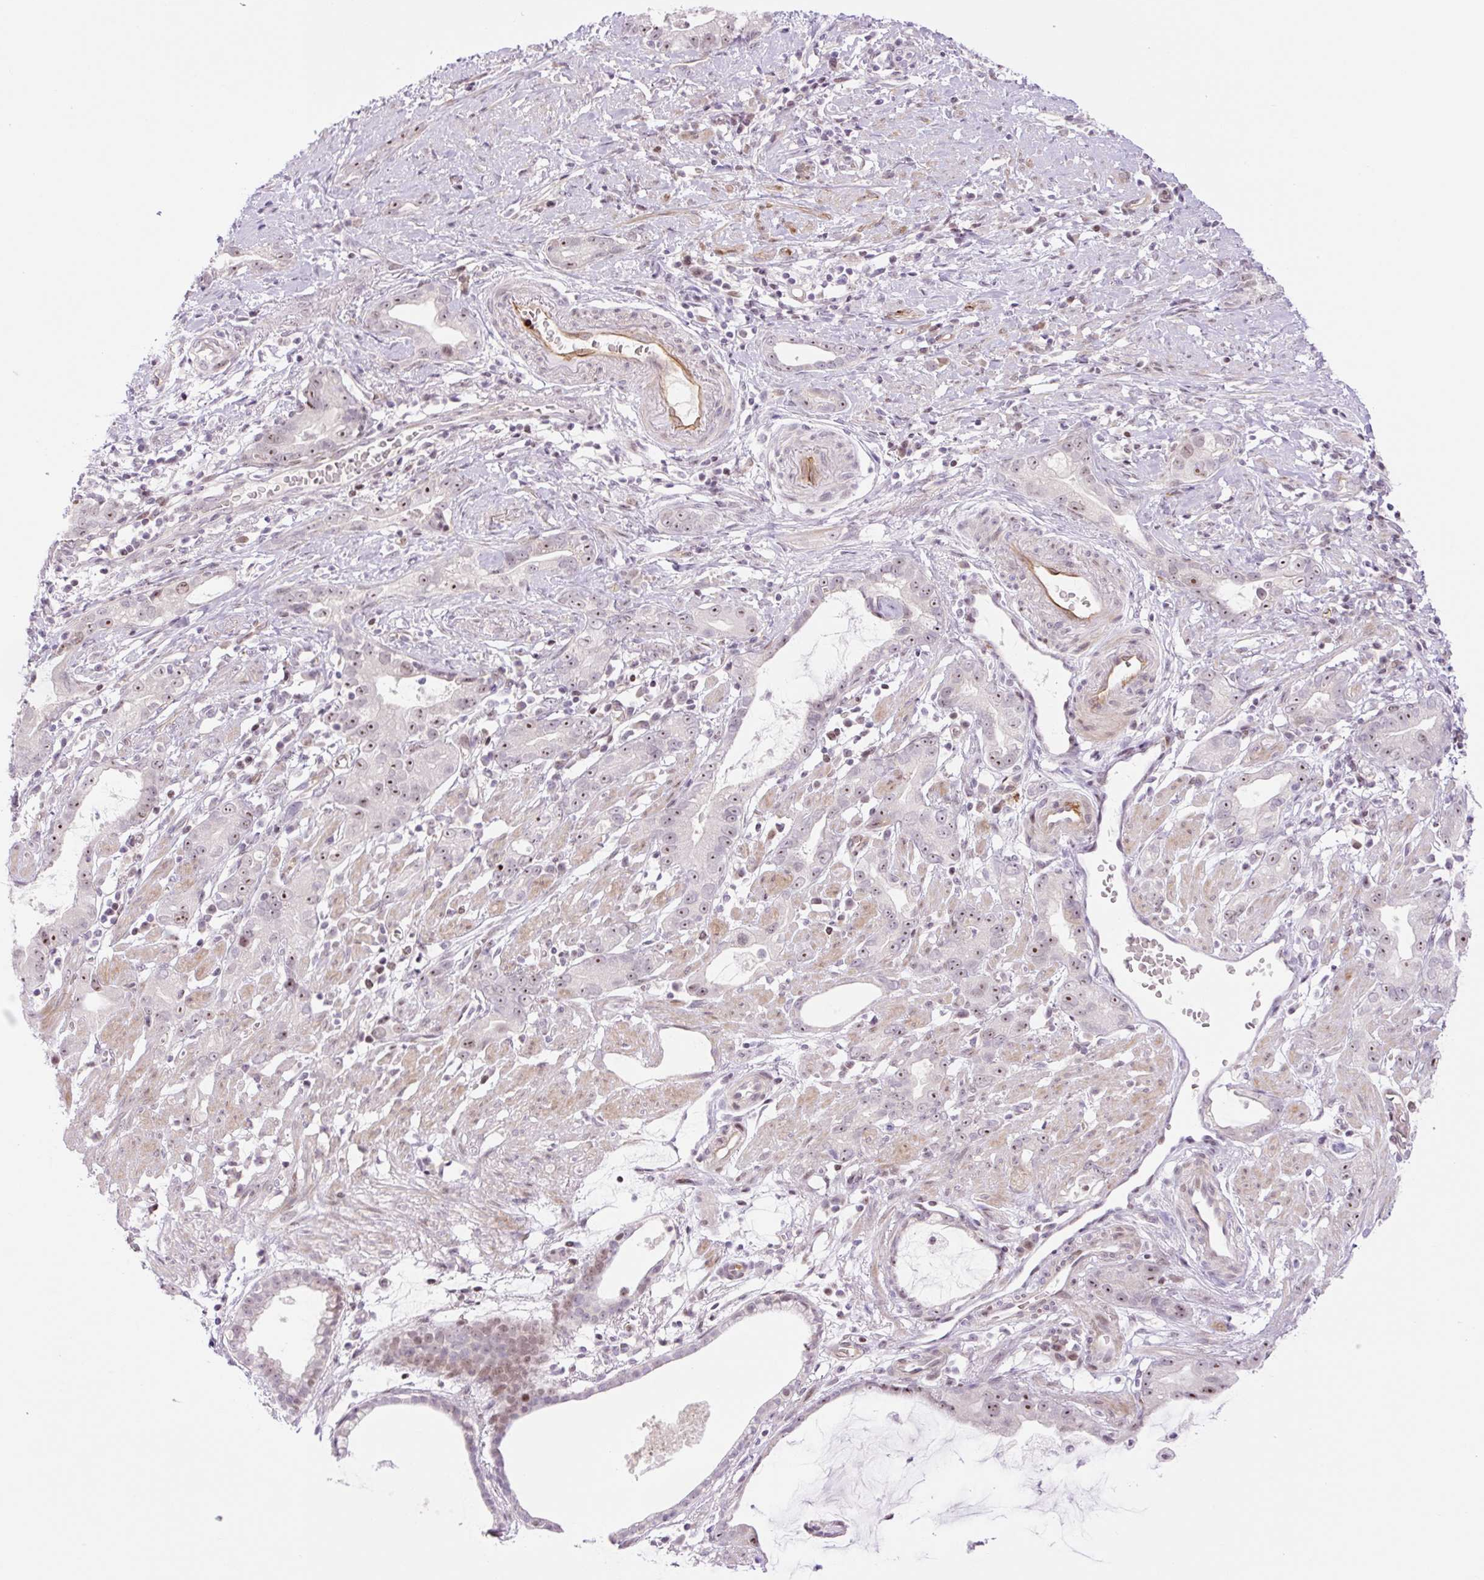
{"staining": {"intensity": "weak", "quantity": ">75%", "location": "nuclear"}, "tissue": "stomach cancer", "cell_type": "Tumor cells", "image_type": "cancer", "snomed": [{"axis": "morphology", "description": "Adenocarcinoma, NOS"}, {"axis": "topography", "description": "Stomach"}], "caption": "DAB (3,3'-diaminobenzidine) immunohistochemical staining of human stomach adenocarcinoma shows weak nuclear protein expression in about >75% of tumor cells.", "gene": "ZNF417", "patient": {"sex": "male", "age": 55}}